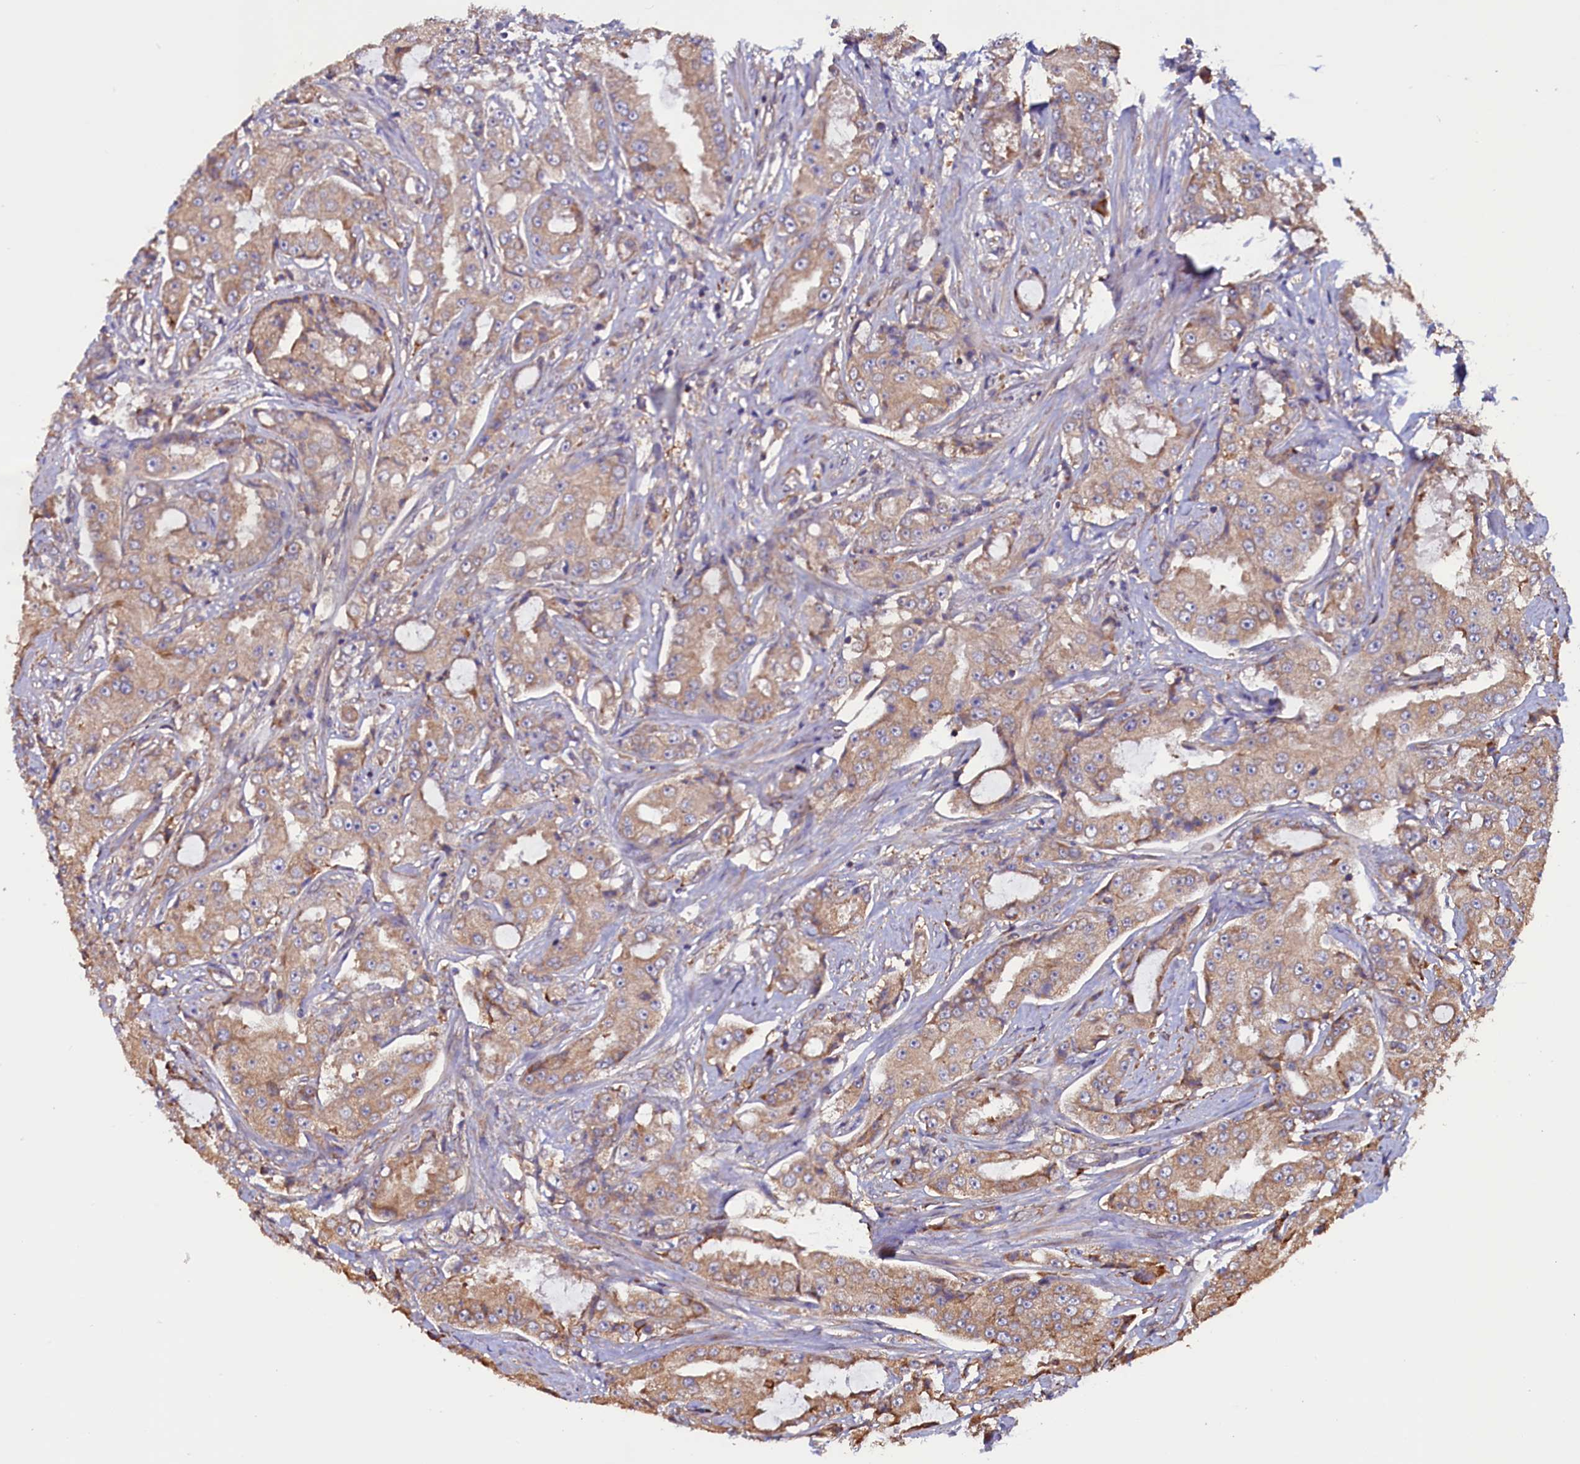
{"staining": {"intensity": "weak", "quantity": "25%-75%", "location": "cytoplasmic/membranous"}, "tissue": "prostate cancer", "cell_type": "Tumor cells", "image_type": "cancer", "snomed": [{"axis": "morphology", "description": "Adenocarcinoma, High grade"}, {"axis": "topography", "description": "Prostate"}], "caption": "A brown stain shows weak cytoplasmic/membranous positivity of a protein in human prostate adenocarcinoma (high-grade) tumor cells. (IHC, brightfield microscopy, high magnification).", "gene": "ATXN2L", "patient": {"sex": "male", "age": 73}}